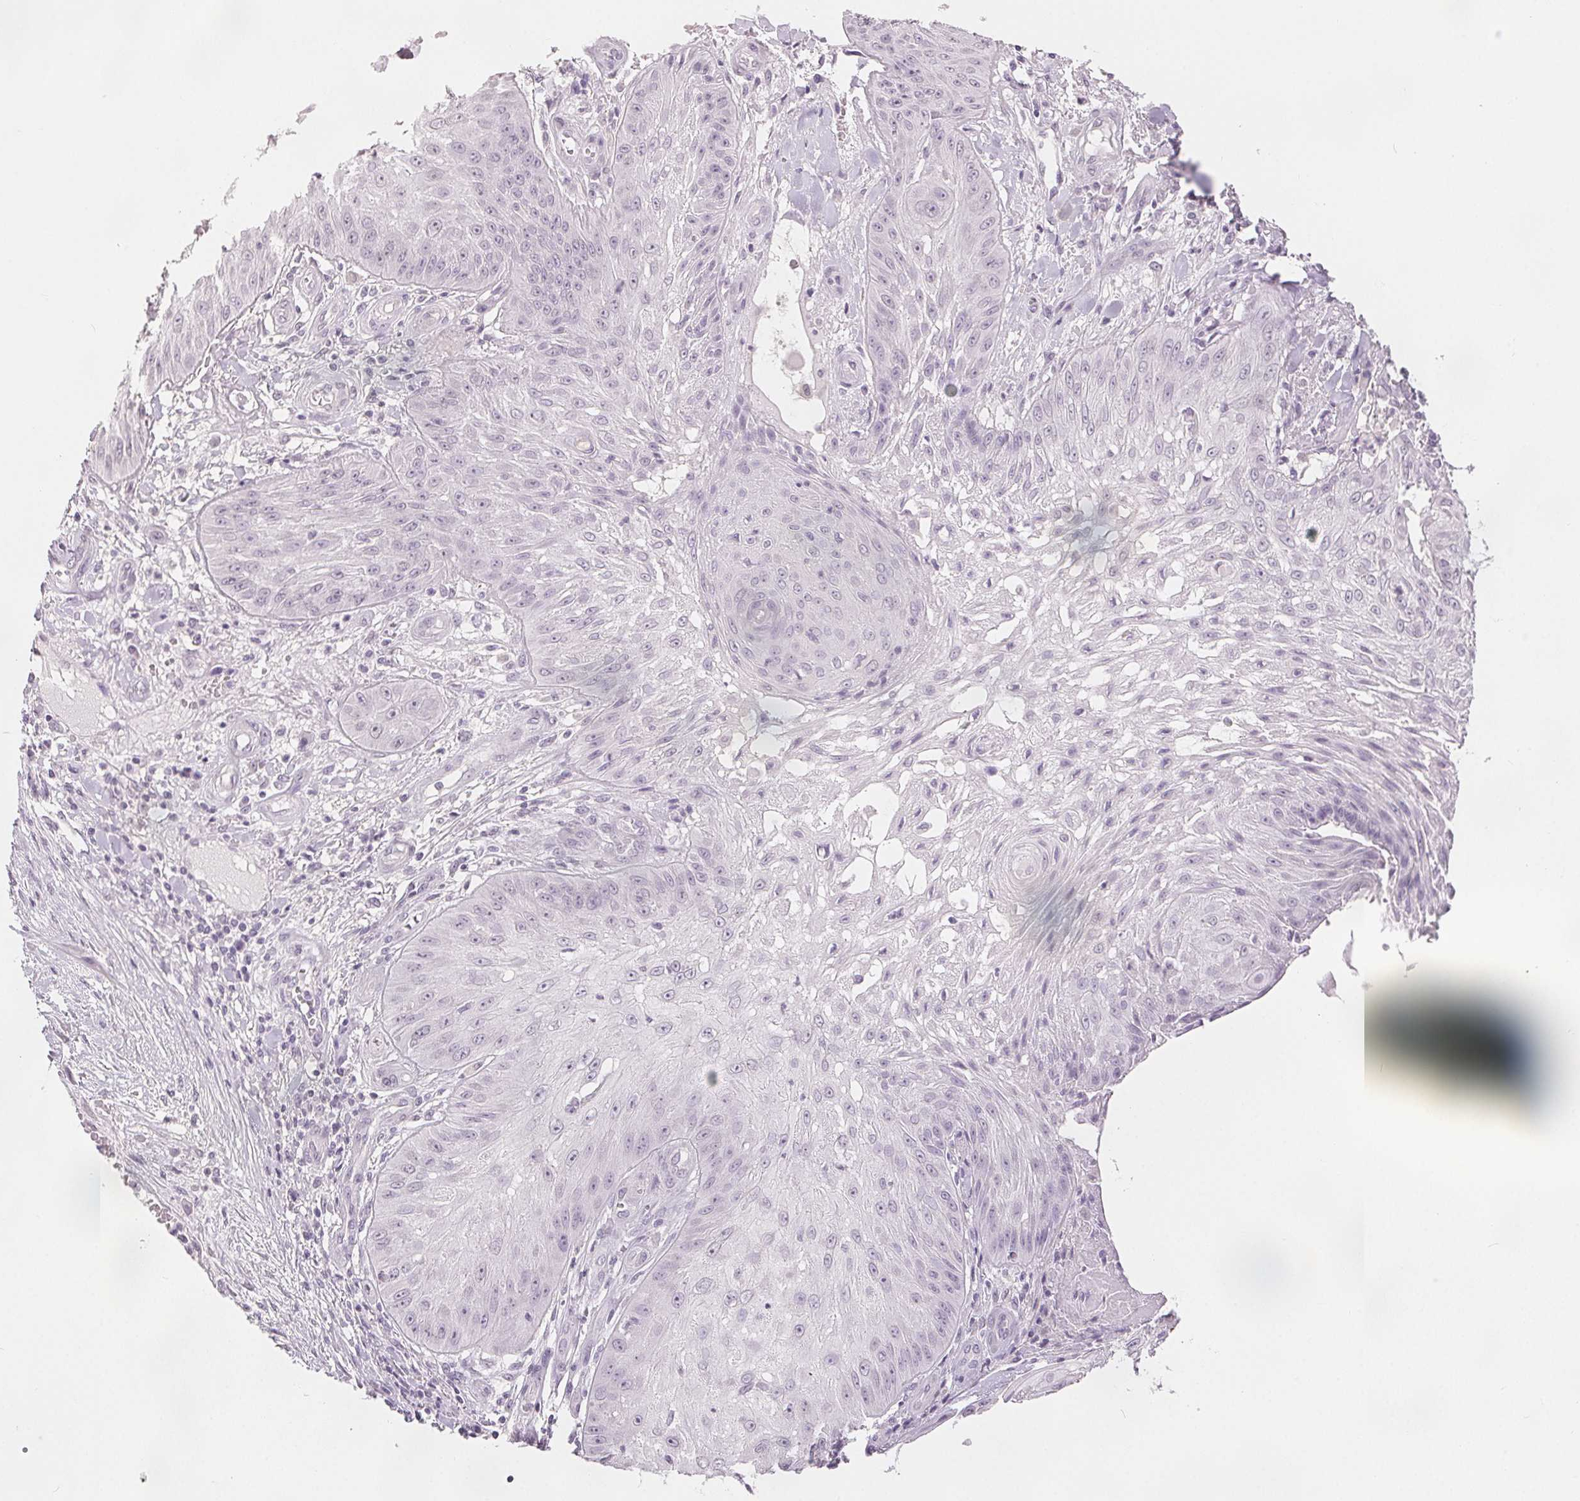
{"staining": {"intensity": "negative", "quantity": "none", "location": "none"}, "tissue": "skin cancer", "cell_type": "Tumor cells", "image_type": "cancer", "snomed": [{"axis": "morphology", "description": "Squamous cell carcinoma, NOS"}, {"axis": "topography", "description": "Skin"}], "caption": "A high-resolution histopathology image shows immunohistochemistry (IHC) staining of skin cancer, which demonstrates no significant staining in tumor cells. (DAB immunohistochemistry (IHC), high magnification).", "gene": "SLC27A5", "patient": {"sex": "male", "age": 70}}